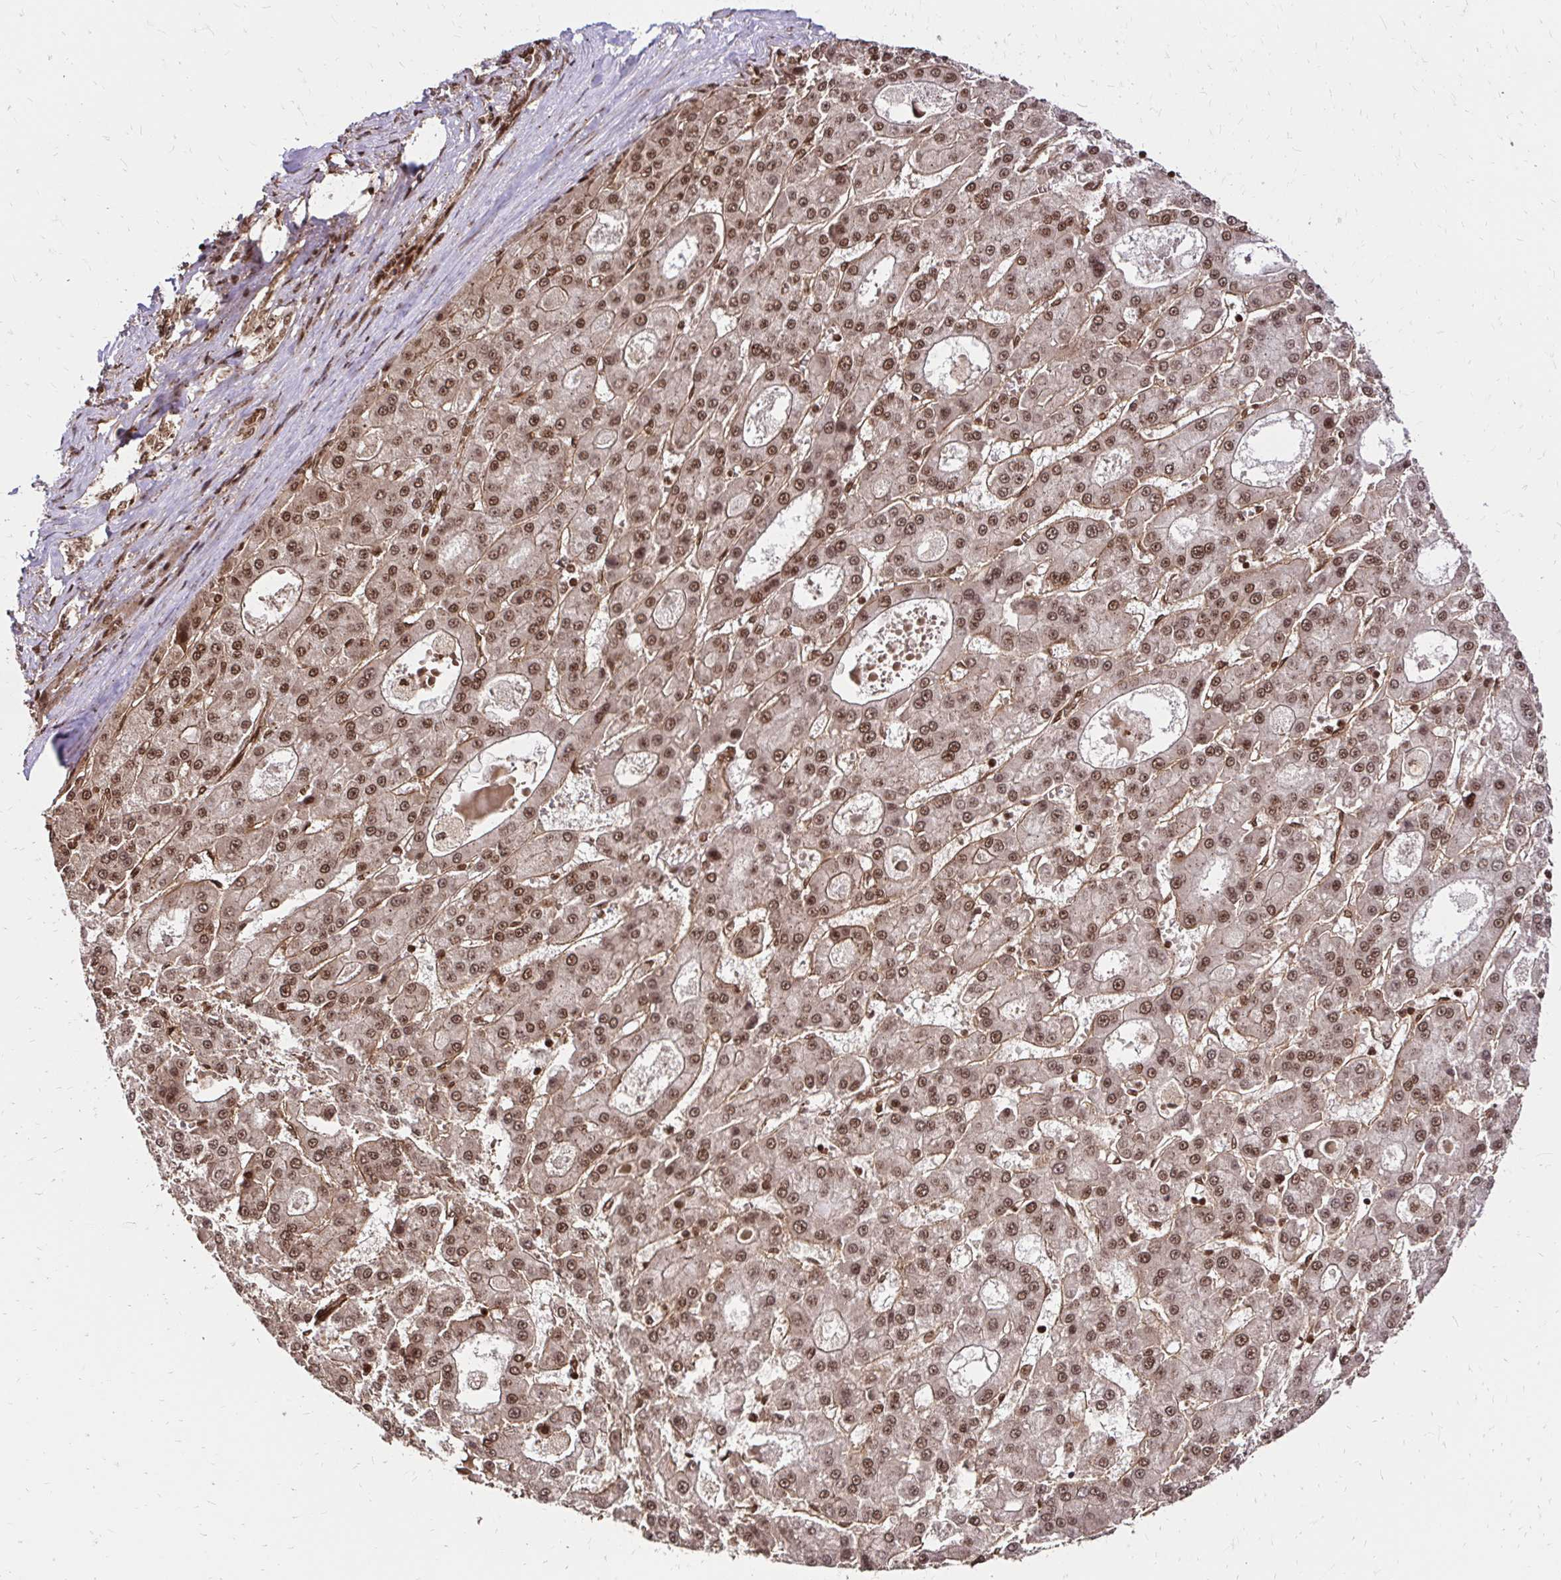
{"staining": {"intensity": "moderate", "quantity": ">75%", "location": "cytoplasmic/membranous,nuclear"}, "tissue": "liver cancer", "cell_type": "Tumor cells", "image_type": "cancer", "snomed": [{"axis": "morphology", "description": "Carcinoma, Hepatocellular, NOS"}, {"axis": "topography", "description": "Liver"}], "caption": "The photomicrograph demonstrates staining of liver cancer (hepatocellular carcinoma), revealing moderate cytoplasmic/membranous and nuclear protein expression (brown color) within tumor cells.", "gene": "GLYR1", "patient": {"sex": "male", "age": 70}}